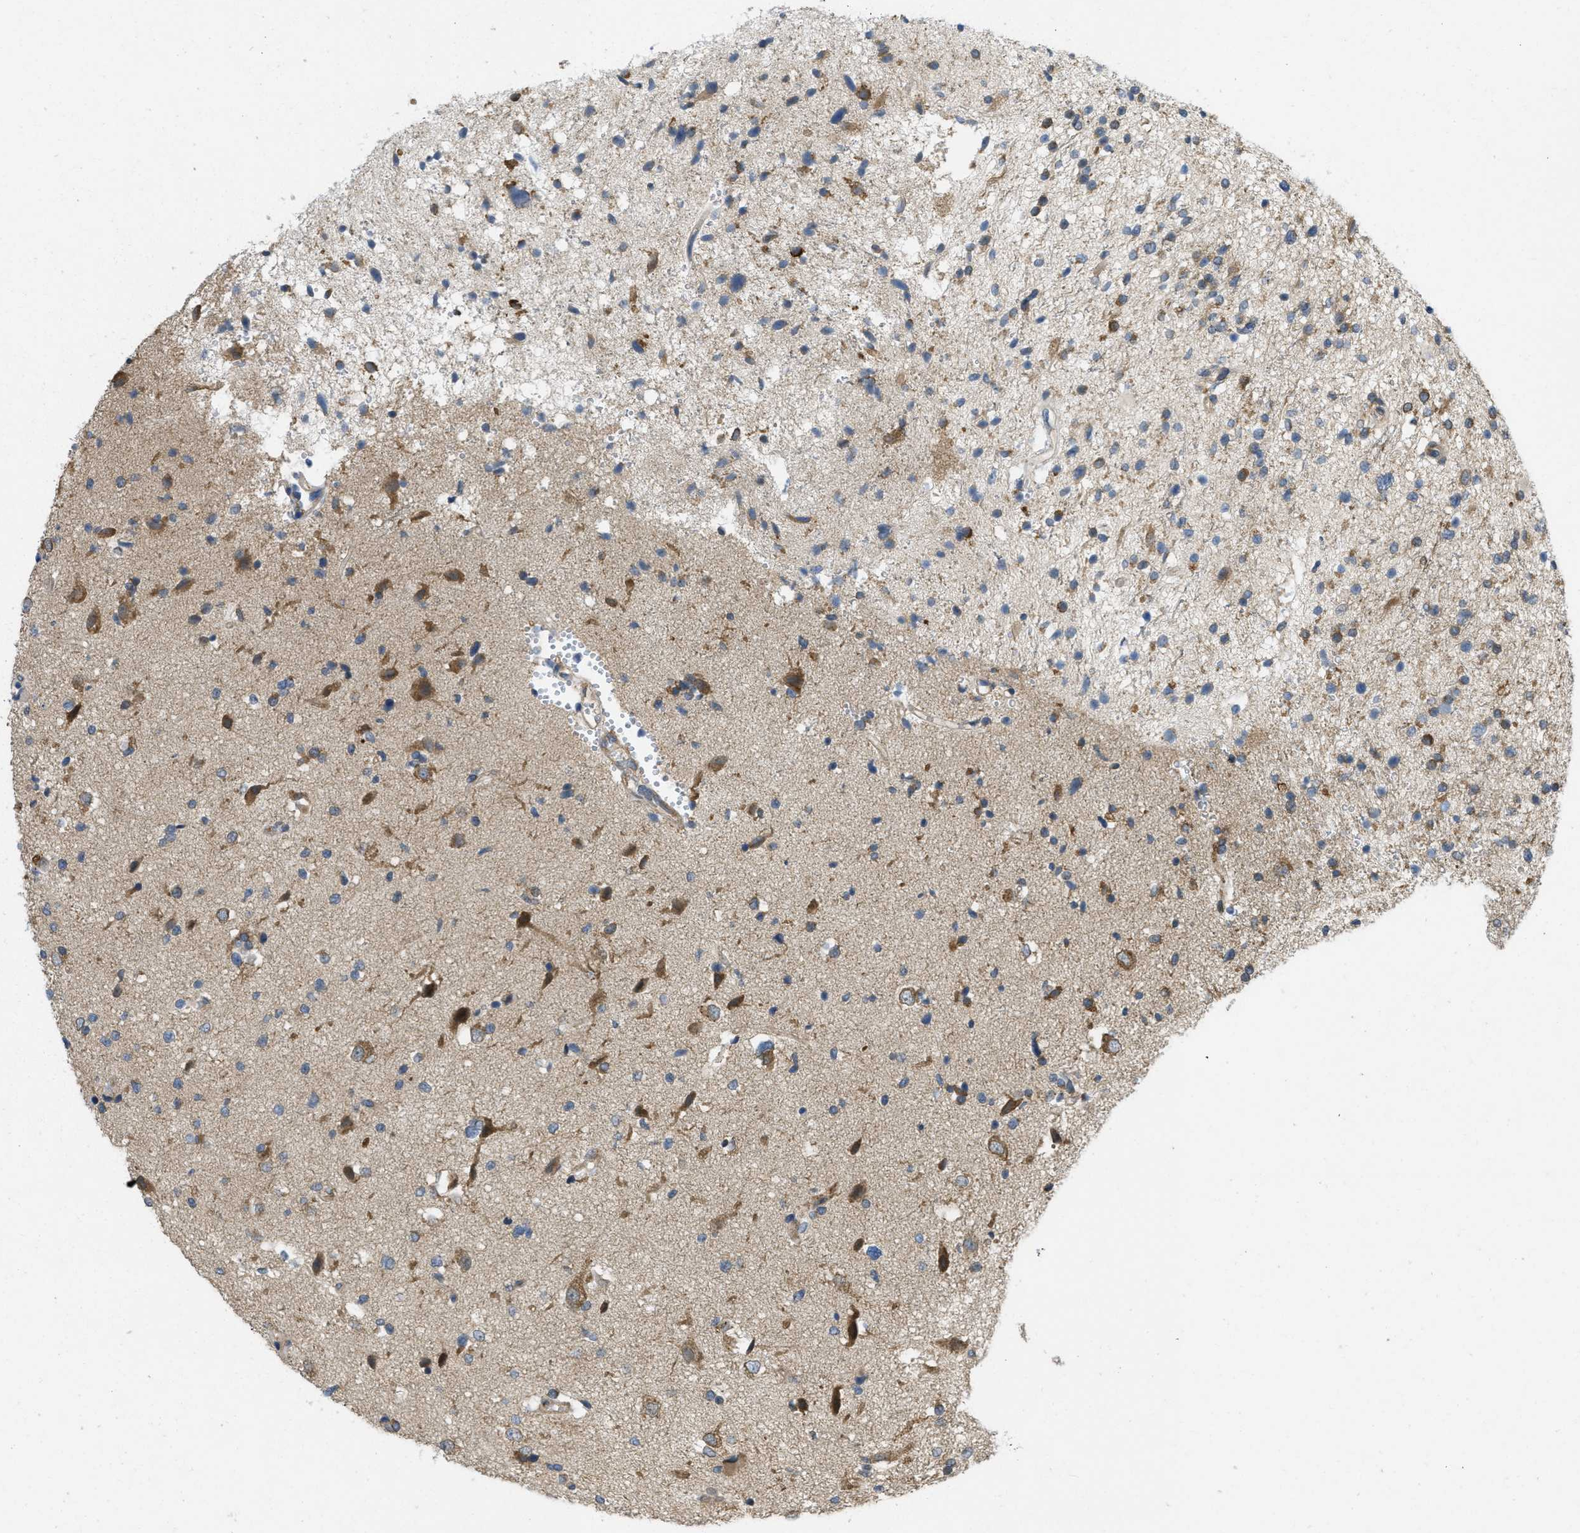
{"staining": {"intensity": "moderate", "quantity": "25%-75%", "location": "cytoplasmic/membranous"}, "tissue": "glioma", "cell_type": "Tumor cells", "image_type": "cancer", "snomed": [{"axis": "morphology", "description": "Glioma, malignant, High grade"}, {"axis": "topography", "description": "Brain"}], "caption": "This histopathology image displays immunohistochemistry staining of human glioma, with medium moderate cytoplasmic/membranous expression in about 25%-75% of tumor cells.", "gene": "IFNLR1", "patient": {"sex": "male", "age": 33}}